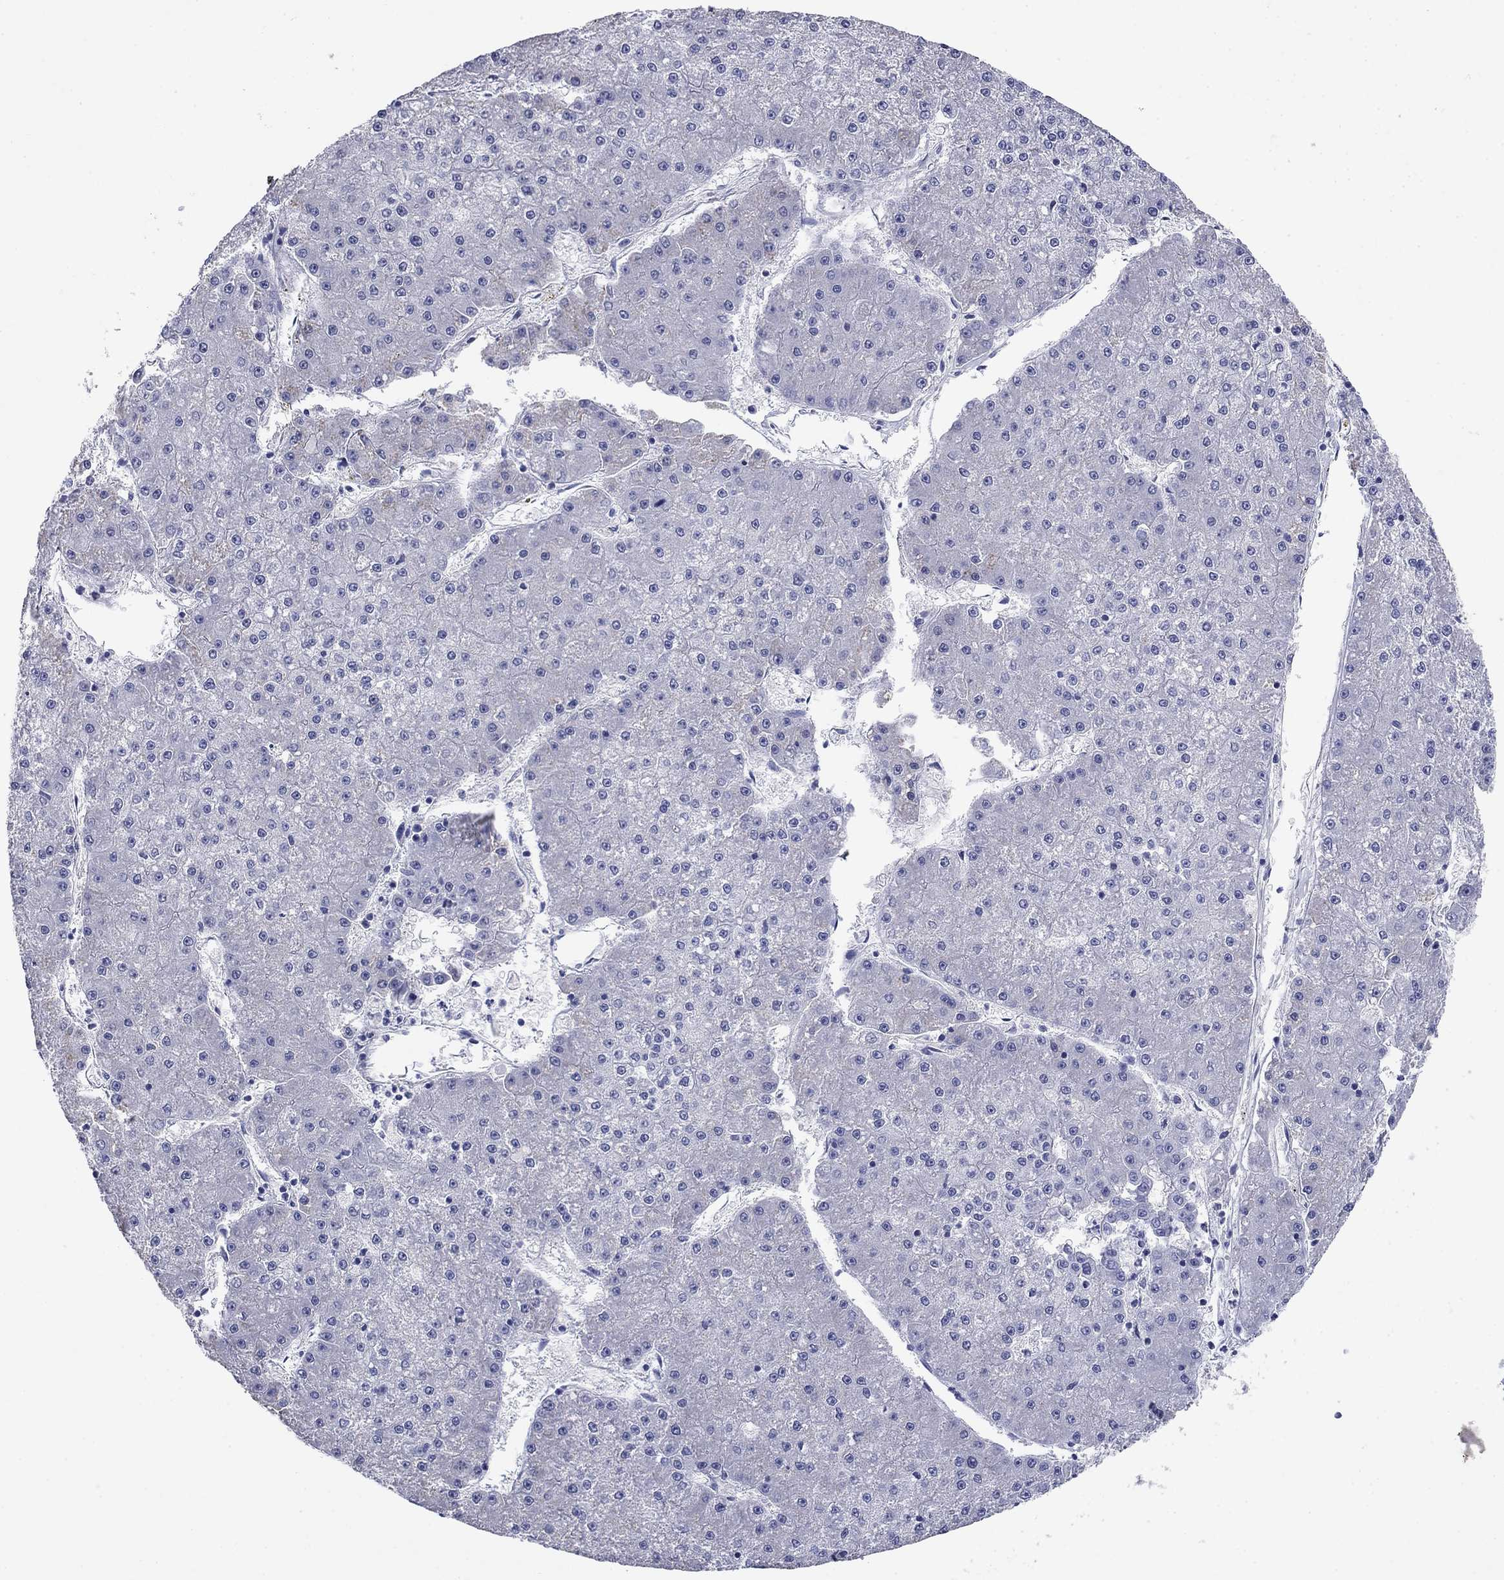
{"staining": {"intensity": "negative", "quantity": "none", "location": "none"}, "tissue": "liver cancer", "cell_type": "Tumor cells", "image_type": "cancer", "snomed": [{"axis": "morphology", "description": "Carcinoma, Hepatocellular, NOS"}, {"axis": "topography", "description": "Liver"}], "caption": "Immunohistochemical staining of human liver cancer (hepatocellular carcinoma) shows no significant expression in tumor cells.", "gene": "PRKCG", "patient": {"sex": "male", "age": 73}}